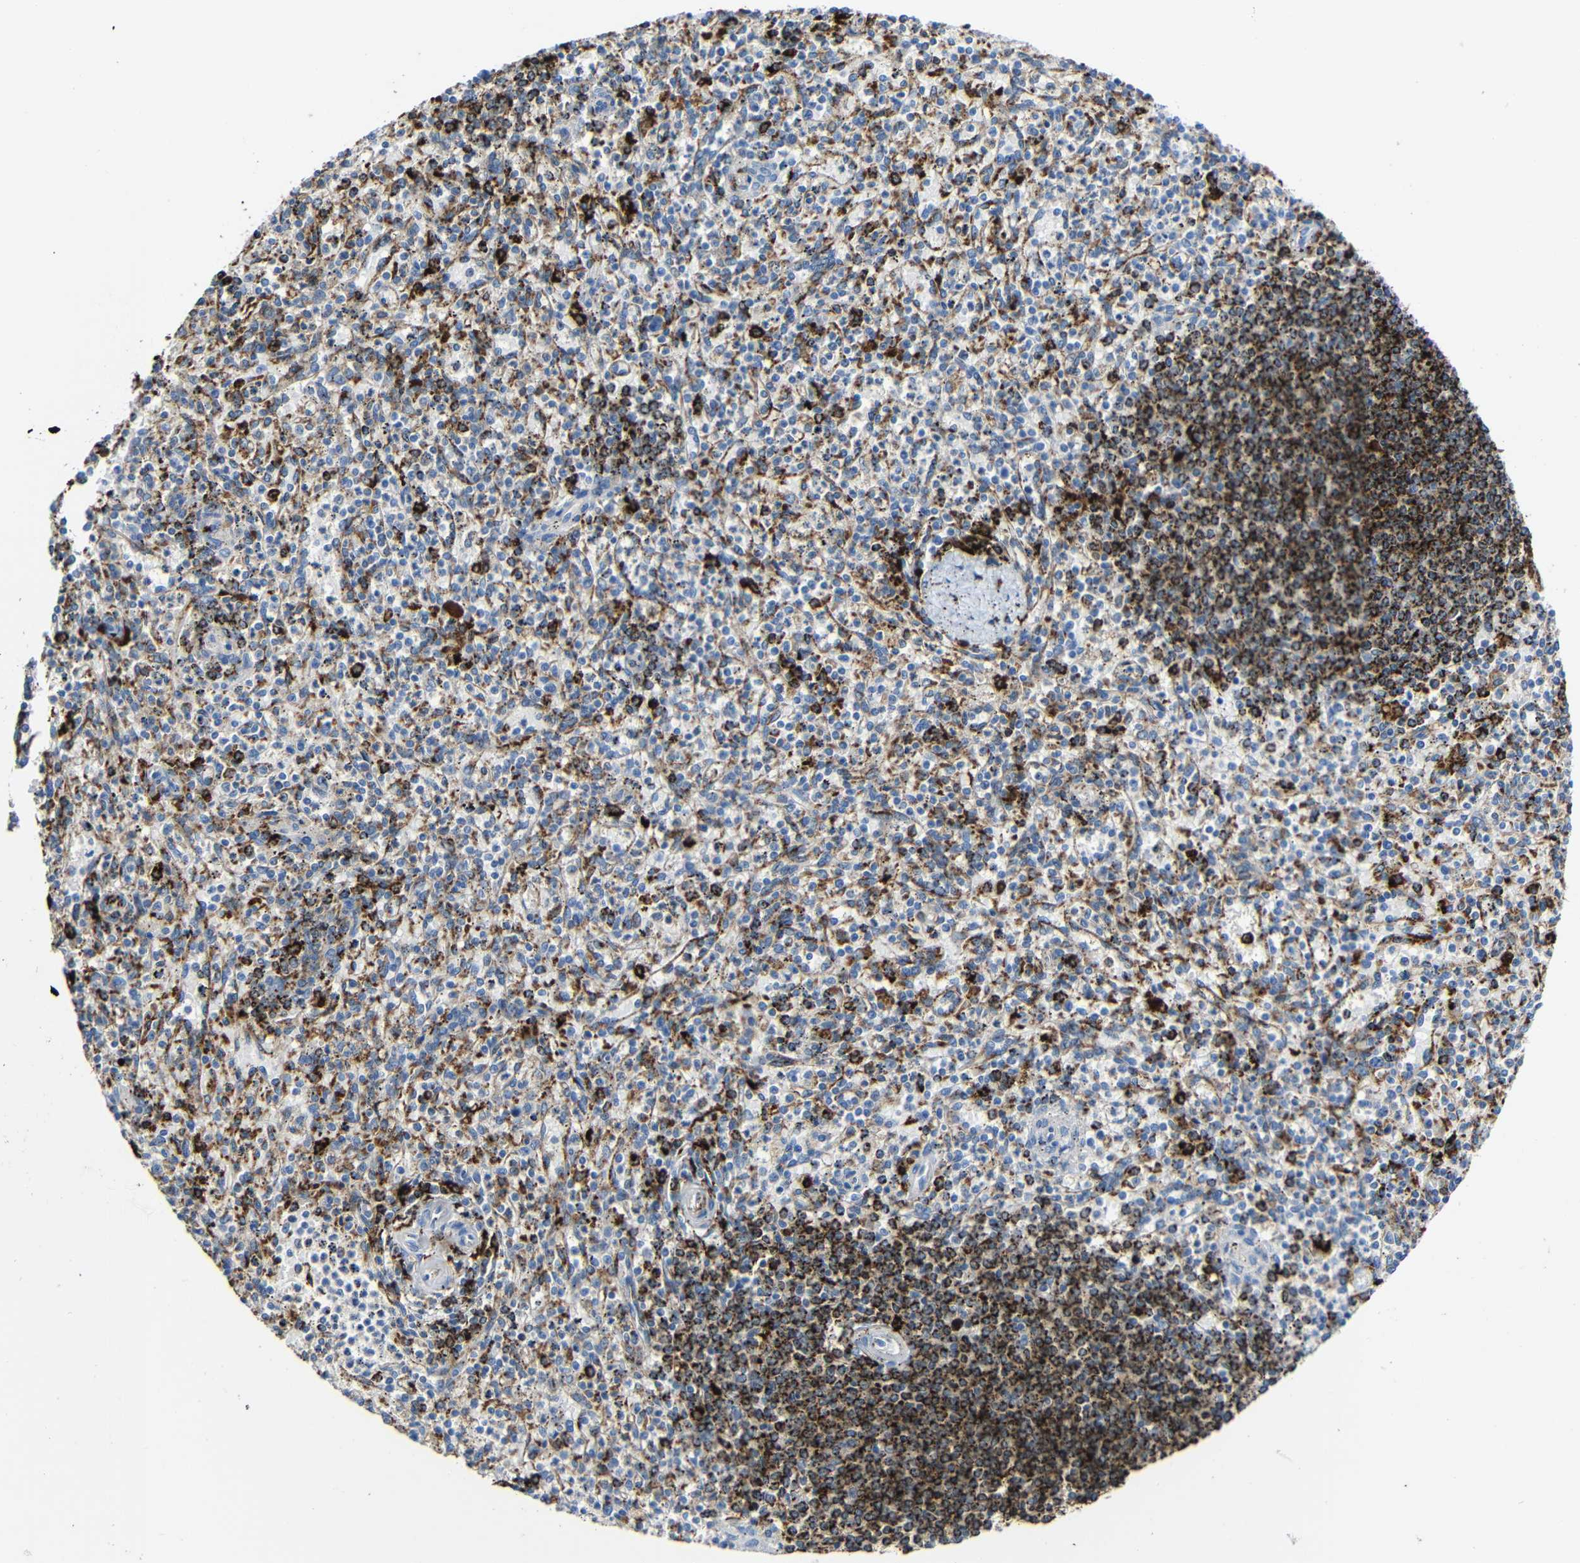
{"staining": {"intensity": "strong", "quantity": "<25%", "location": "cytoplasmic/membranous"}, "tissue": "spleen", "cell_type": "Cells in red pulp", "image_type": "normal", "snomed": [{"axis": "morphology", "description": "Normal tissue, NOS"}, {"axis": "topography", "description": "Spleen"}], "caption": "Brown immunohistochemical staining in unremarkable human spleen reveals strong cytoplasmic/membranous staining in about <25% of cells in red pulp.", "gene": "HLA", "patient": {"sex": "male", "age": 72}}